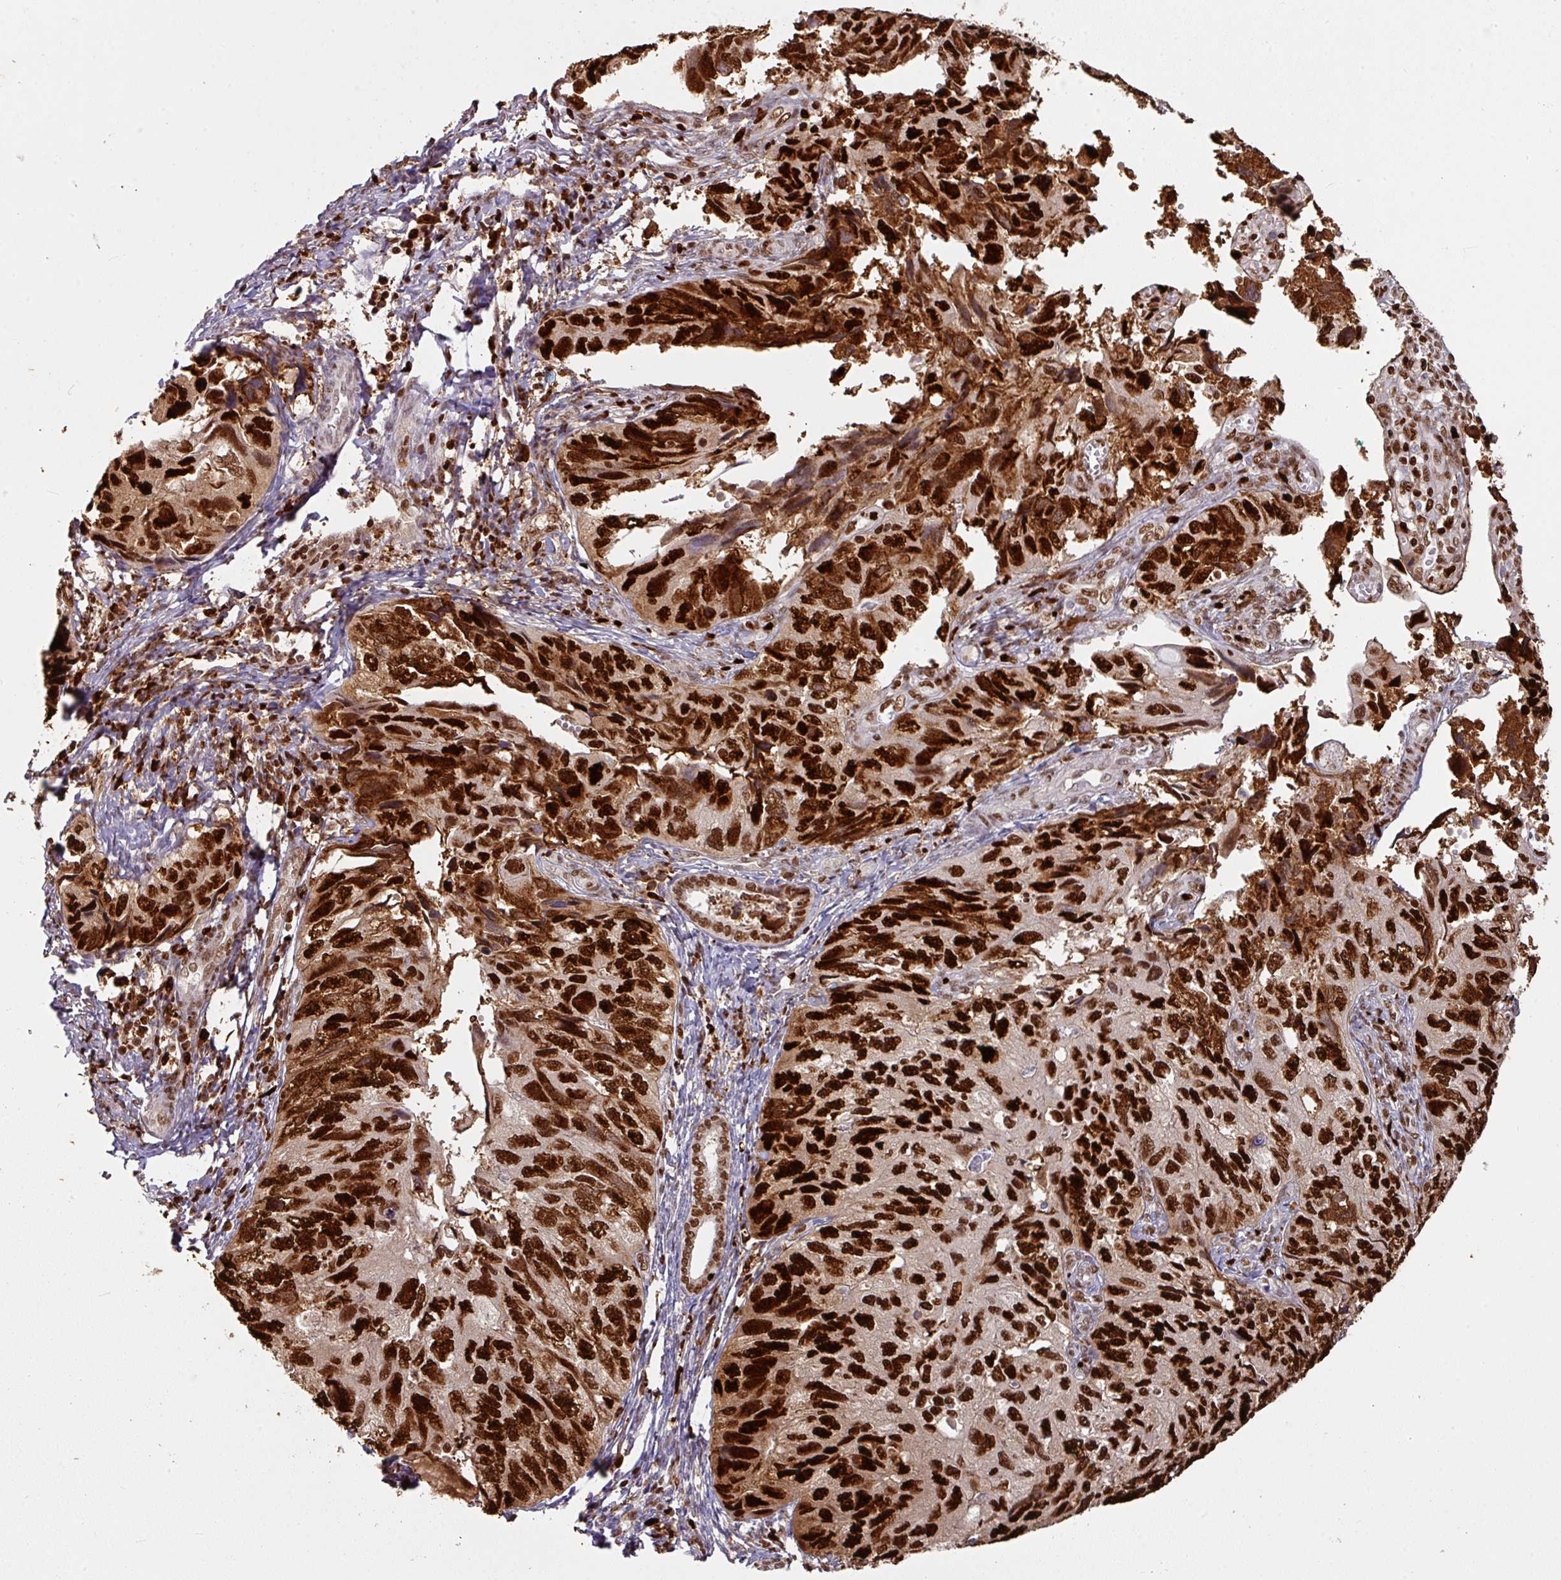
{"staining": {"intensity": "strong", "quantity": ">75%", "location": "cytoplasmic/membranous,nuclear"}, "tissue": "endometrial cancer", "cell_type": "Tumor cells", "image_type": "cancer", "snomed": [{"axis": "morphology", "description": "Carcinoma, NOS"}, {"axis": "topography", "description": "Uterus"}], "caption": "IHC photomicrograph of human endometrial cancer (carcinoma) stained for a protein (brown), which demonstrates high levels of strong cytoplasmic/membranous and nuclear staining in about >75% of tumor cells.", "gene": "SAMHD1", "patient": {"sex": "female", "age": 76}}